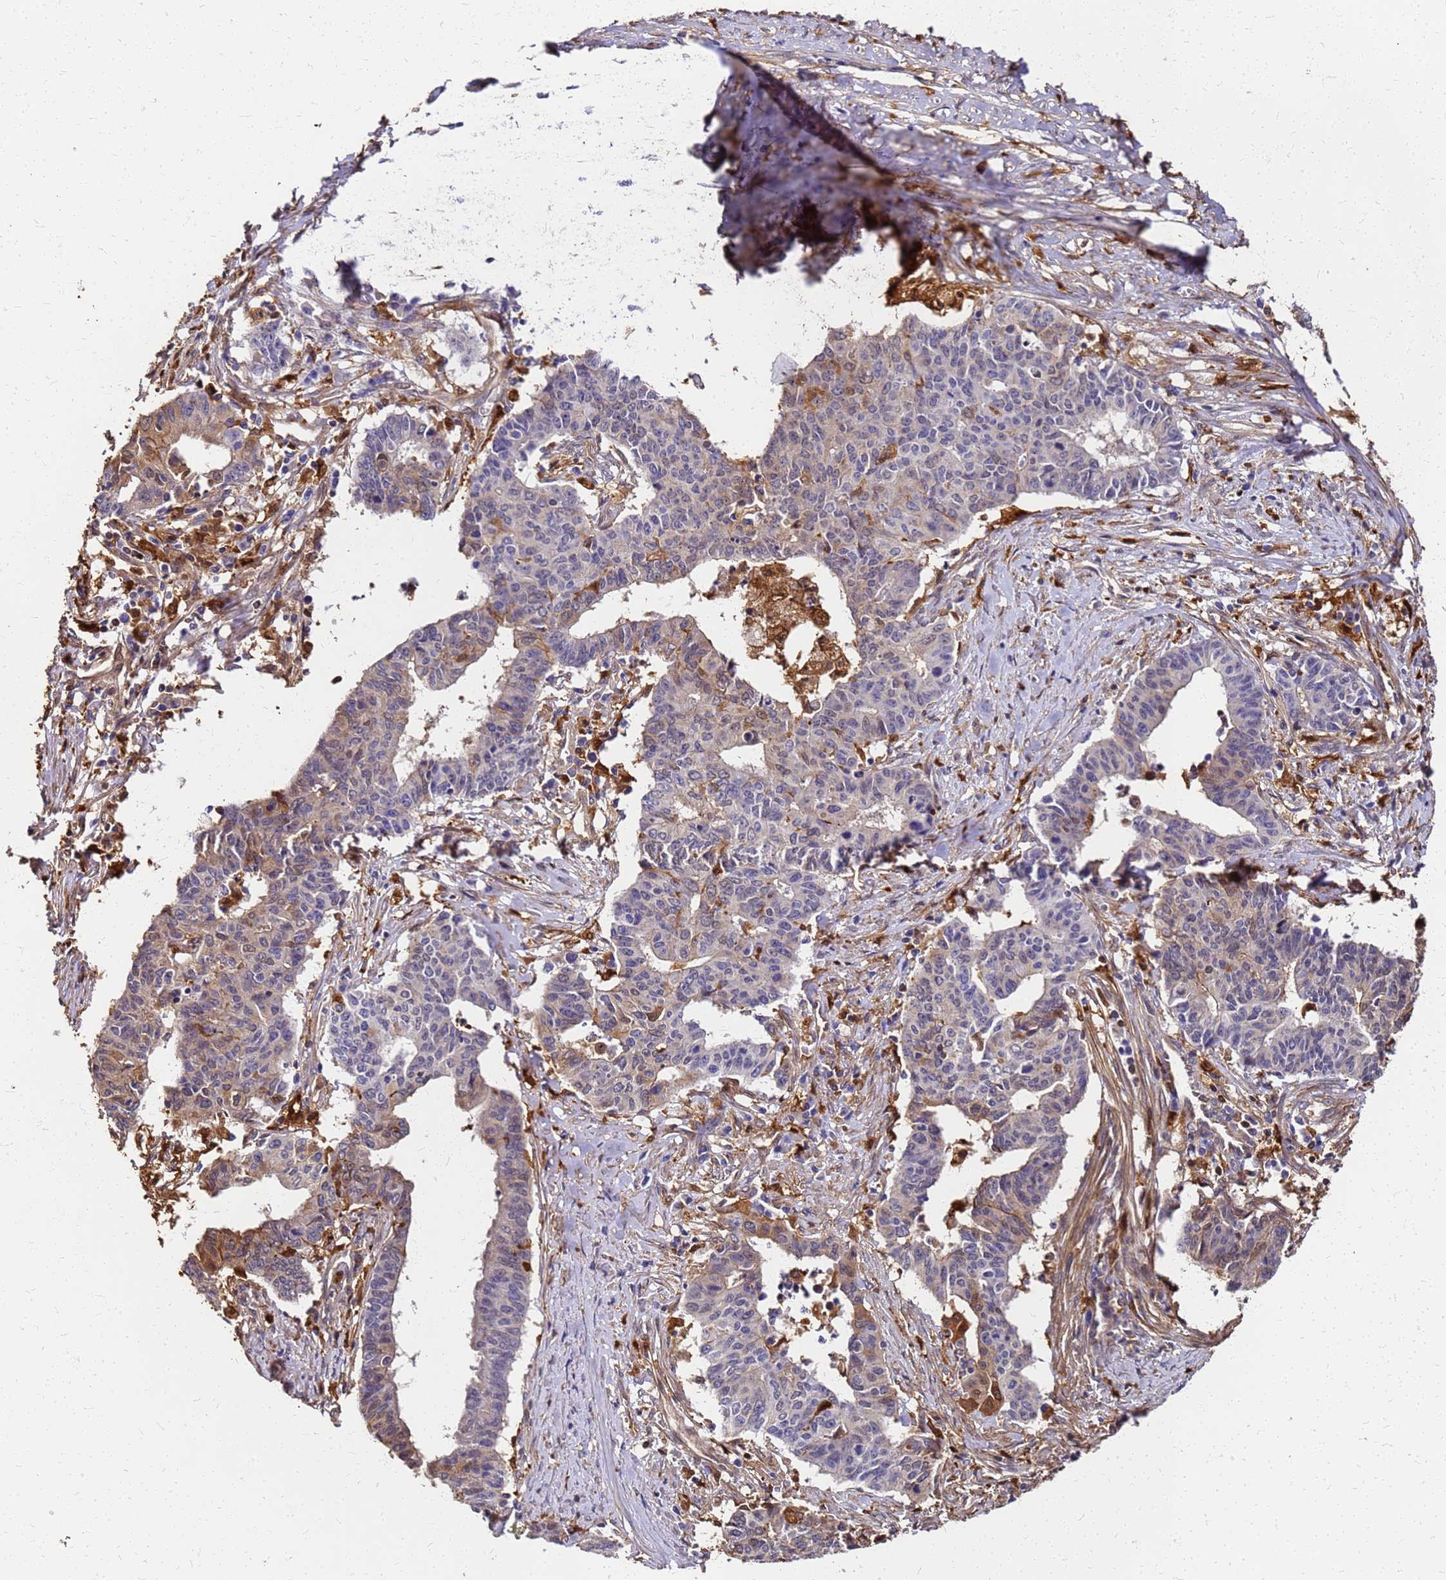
{"staining": {"intensity": "moderate", "quantity": "<25%", "location": "cytoplasmic/membranous"}, "tissue": "endometrial cancer", "cell_type": "Tumor cells", "image_type": "cancer", "snomed": [{"axis": "morphology", "description": "Adenocarcinoma, NOS"}, {"axis": "topography", "description": "Endometrium"}], "caption": "DAB immunohistochemical staining of human adenocarcinoma (endometrial) demonstrates moderate cytoplasmic/membranous protein staining in approximately <25% of tumor cells.", "gene": "S100A11", "patient": {"sex": "female", "age": 59}}